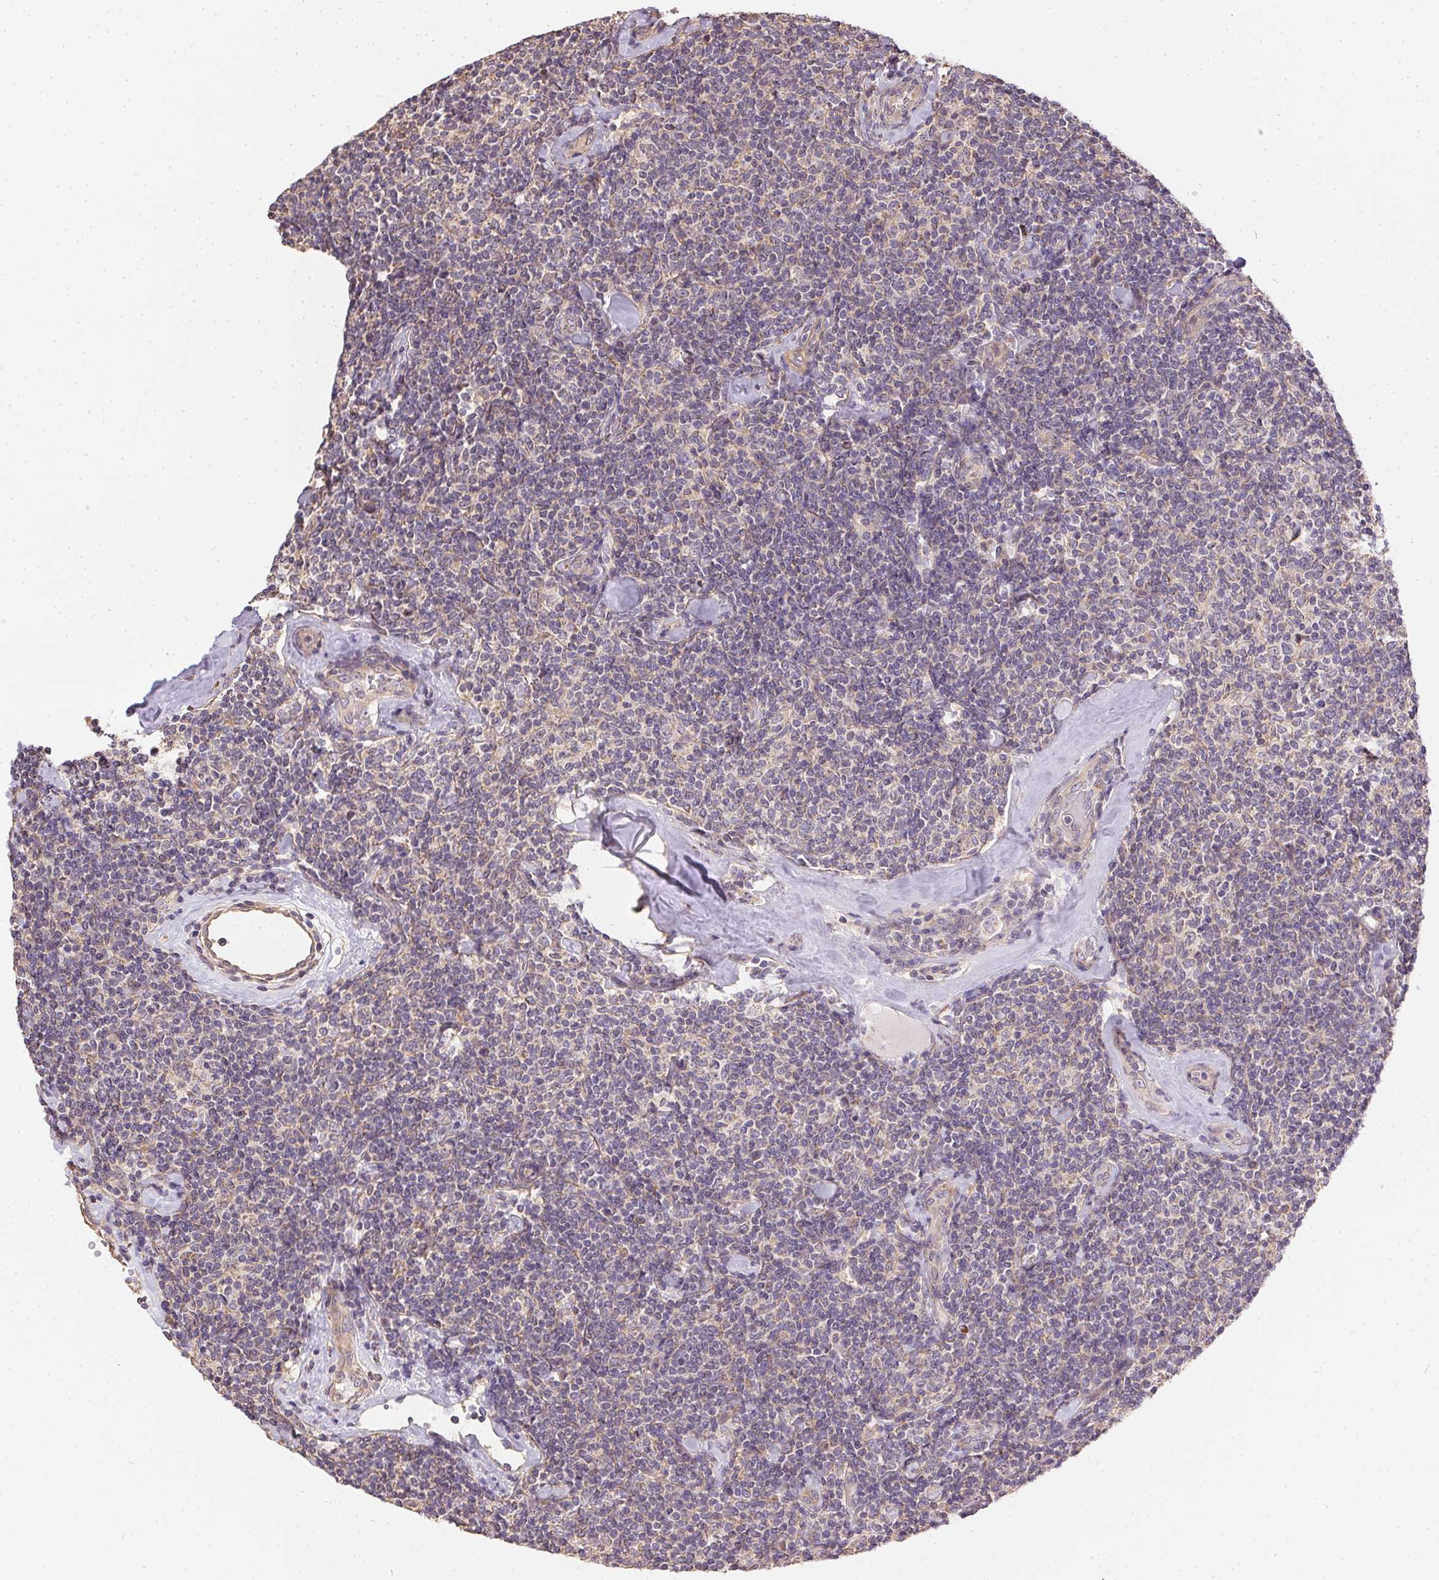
{"staining": {"intensity": "negative", "quantity": "none", "location": "none"}, "tissue": "lymphoma", "cell_type": "Tumor cells", "image_type": "cancer", "snomed": [{"axis": "morphology", "description": "Malignant lymphoma, non-Hodgkin's type, Low grade"}, {"axis": "topography", "description": "Lymph node"}], "caption": "IHC of lymphoma exhibits no expression in tumor cells.", "gene": "REV3L", "patient": {"sex": "female", "age": 56}}